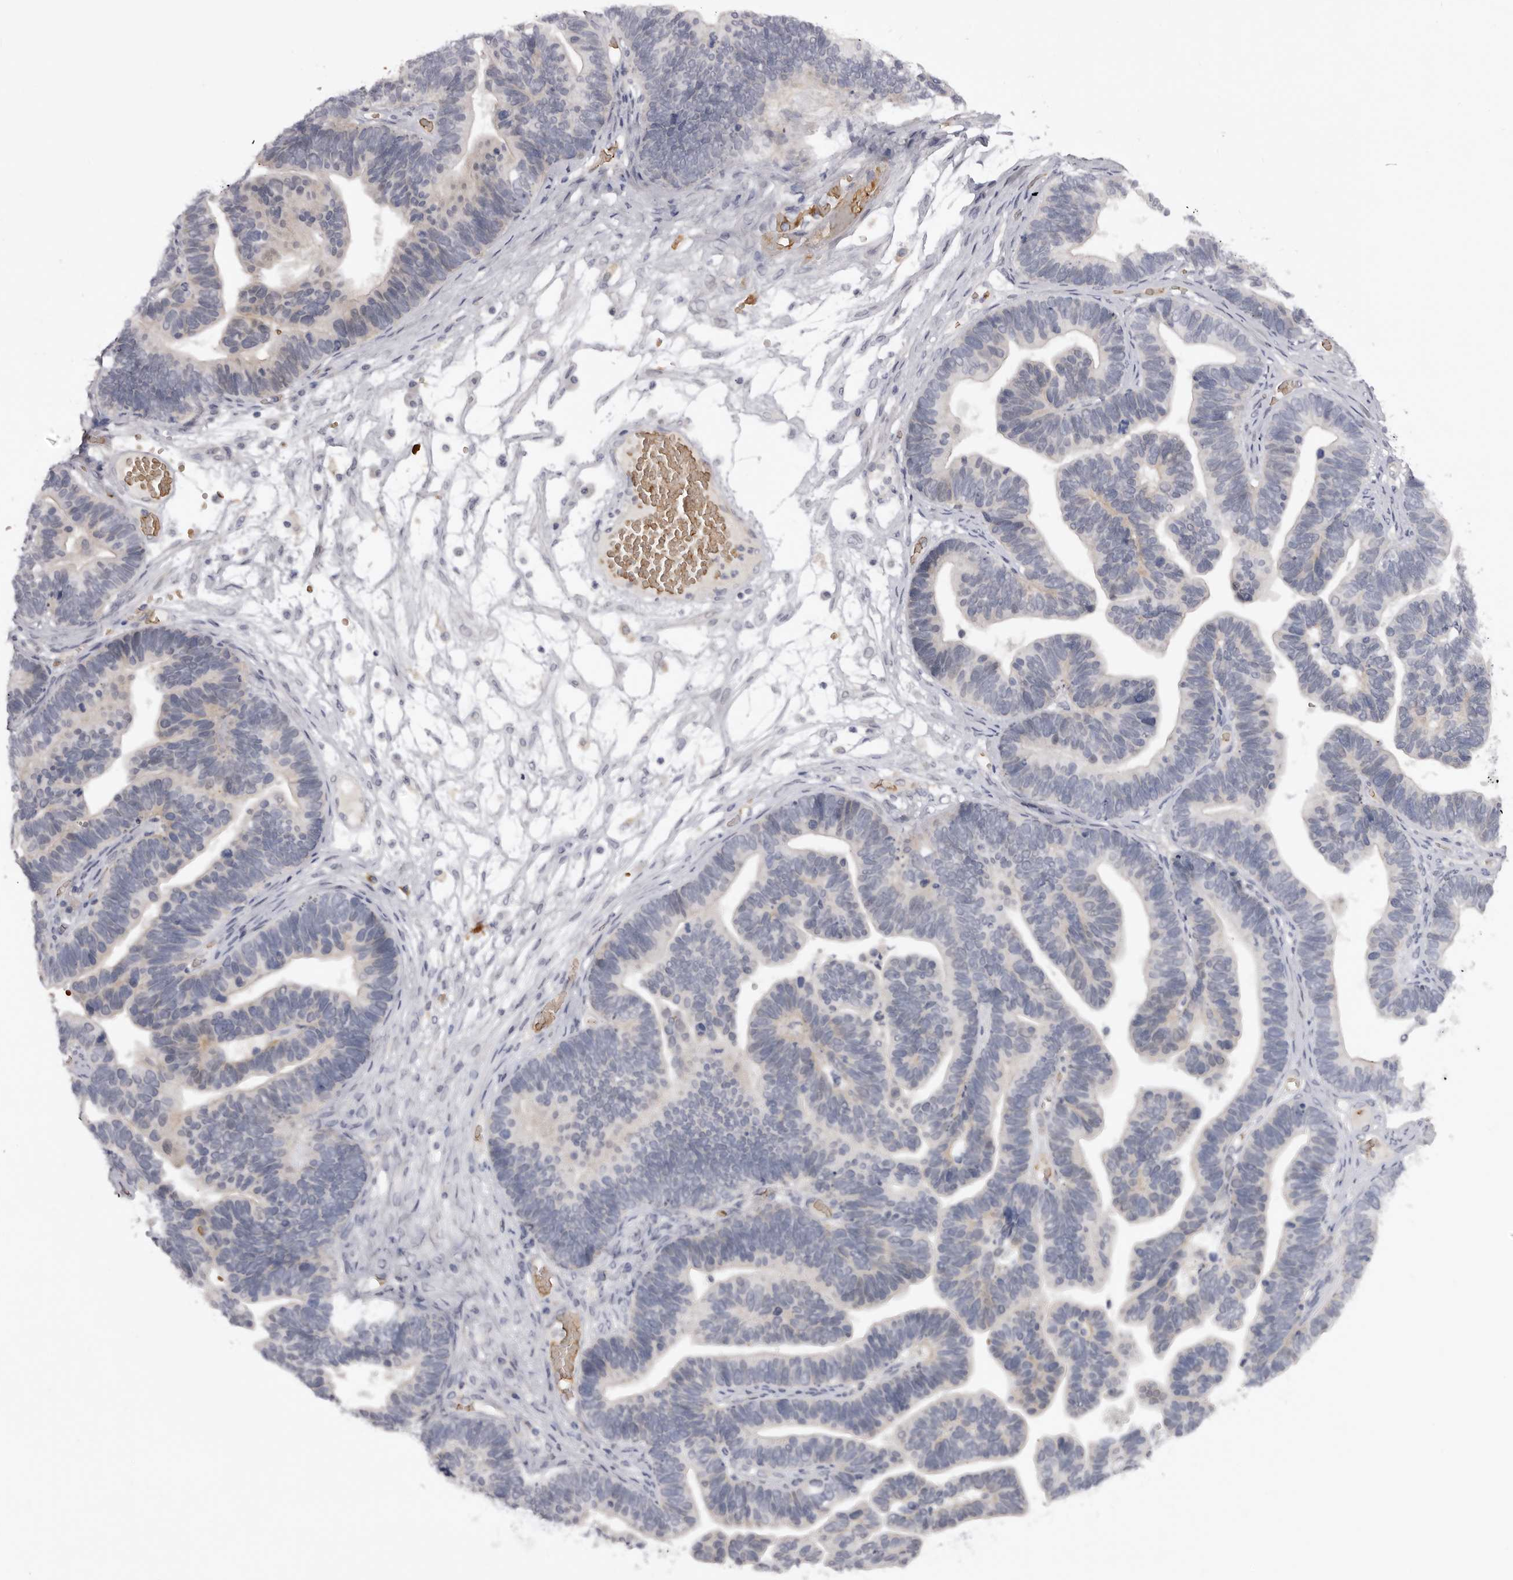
{"staining": {"intensity": "negative", "quantity": "none", "location": "none"}, "tissue": "ovarian cancer", "cell_type": "Tumor cells", "image_type": "cancer", "snomed": [{"axis": "morphology", "description": "Cystadenocarcinoma, serous, NOS"}, {"axis": "topography", "description": "Ovary"}], "caption": "Image shows no significant protein positivity in tumor cells of ovarian cancer.", "gene": "TNR", "patient": {"sex": "female", "age": 56}}